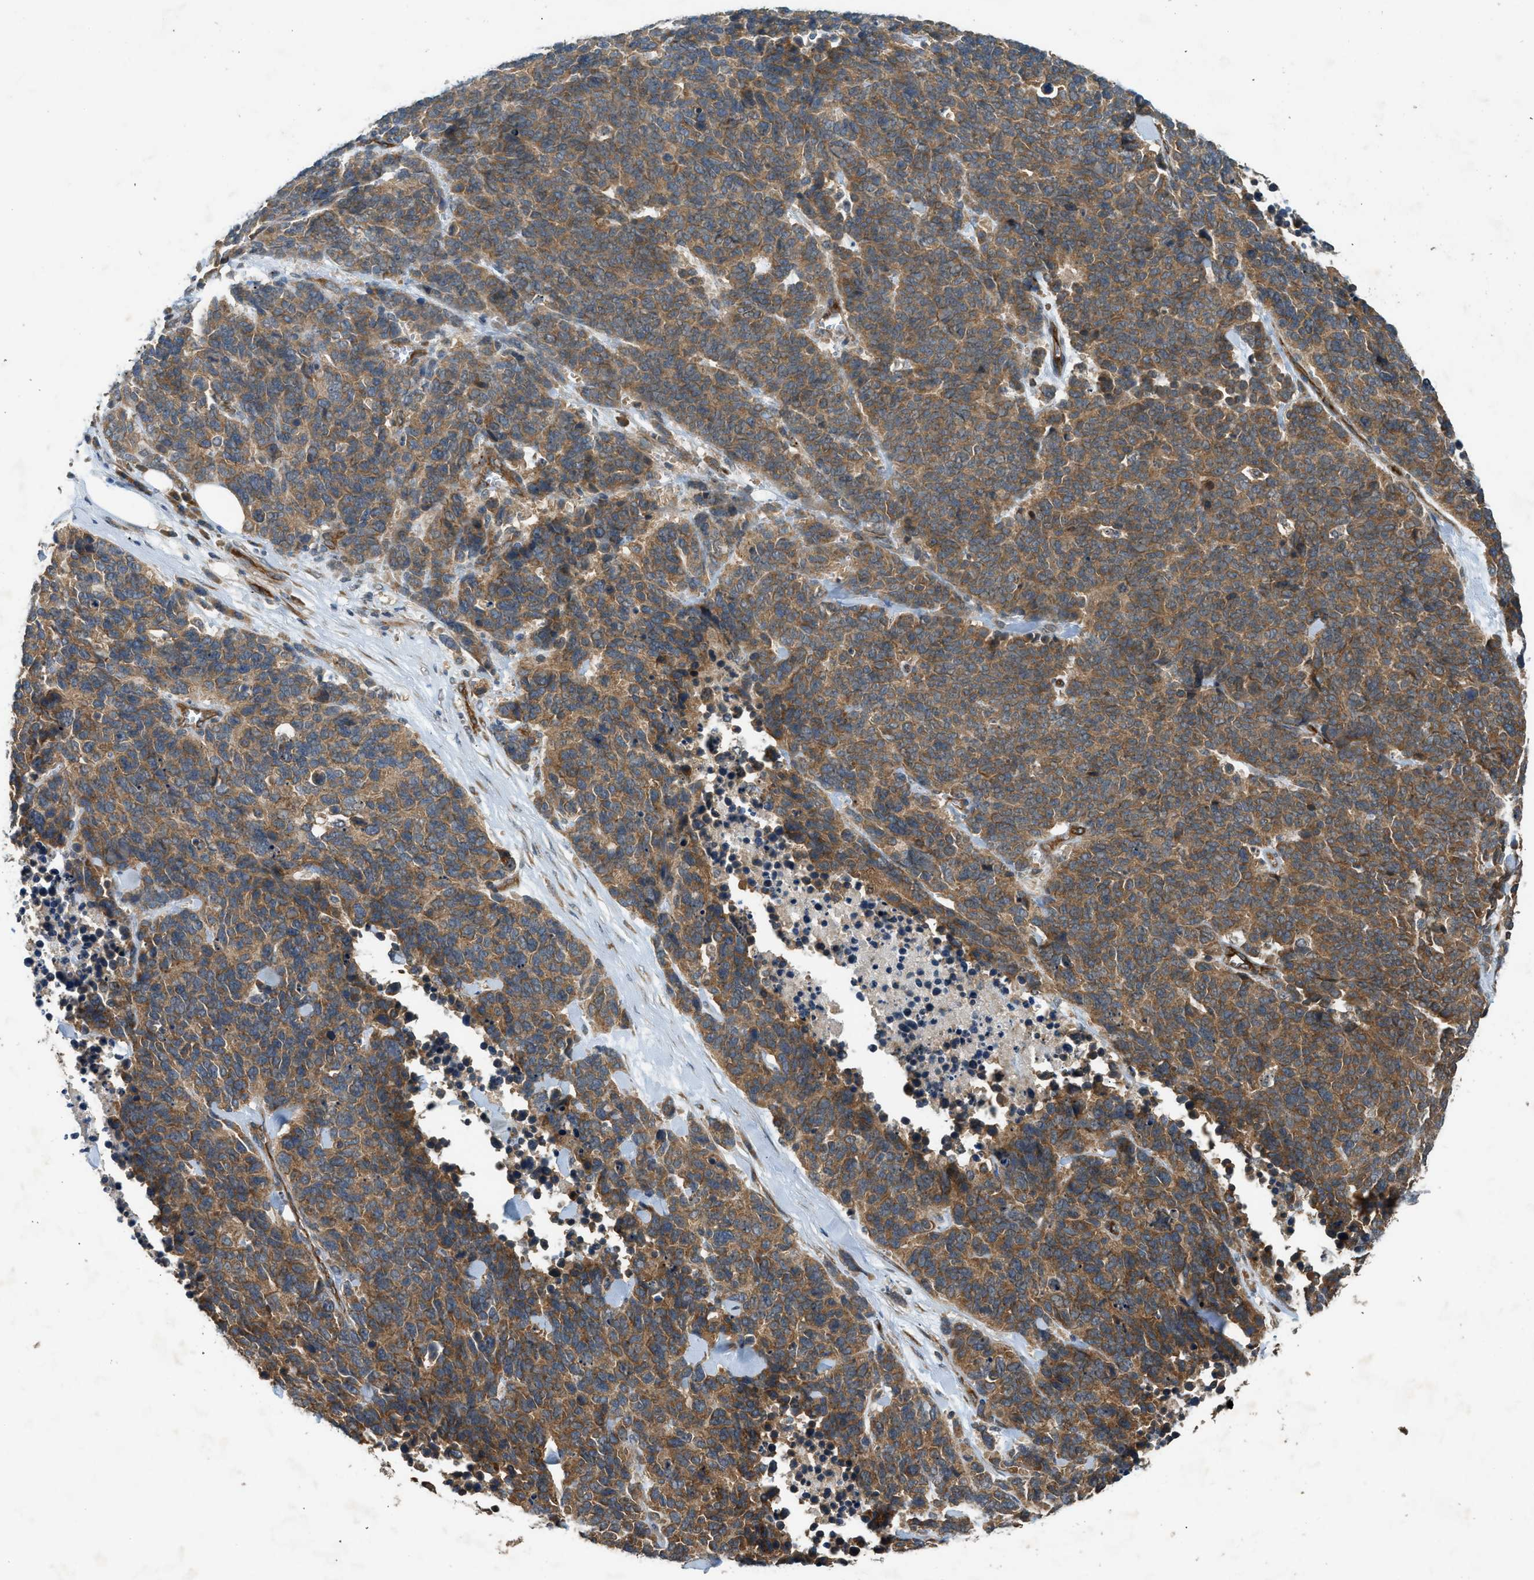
{"staining": {"intensity": "moderate", "quantity": ">75%", "location": "cytoplasmic/membranous"}, "tissue": "lung cancer", "cell_type": "Tumor cells", "image_type": "cancer", "snomed": [{"axis": "morphology", "description": "Neoplasm, malignant, NOS"}, {"axis": "topography", "description": "Lung"}], "caption": "High-magnification brightfield microscopy of lung cancer (malignant neoplasm) stained with DAB (brown) and counterstained with hematoxylin (blue). tumor cells exhibit moderate cytoplasmic/membranous expression is seen in approximately>75% of cells.", "gene": "HIP1R", "patient": {"sex": "female", "age": 58}}